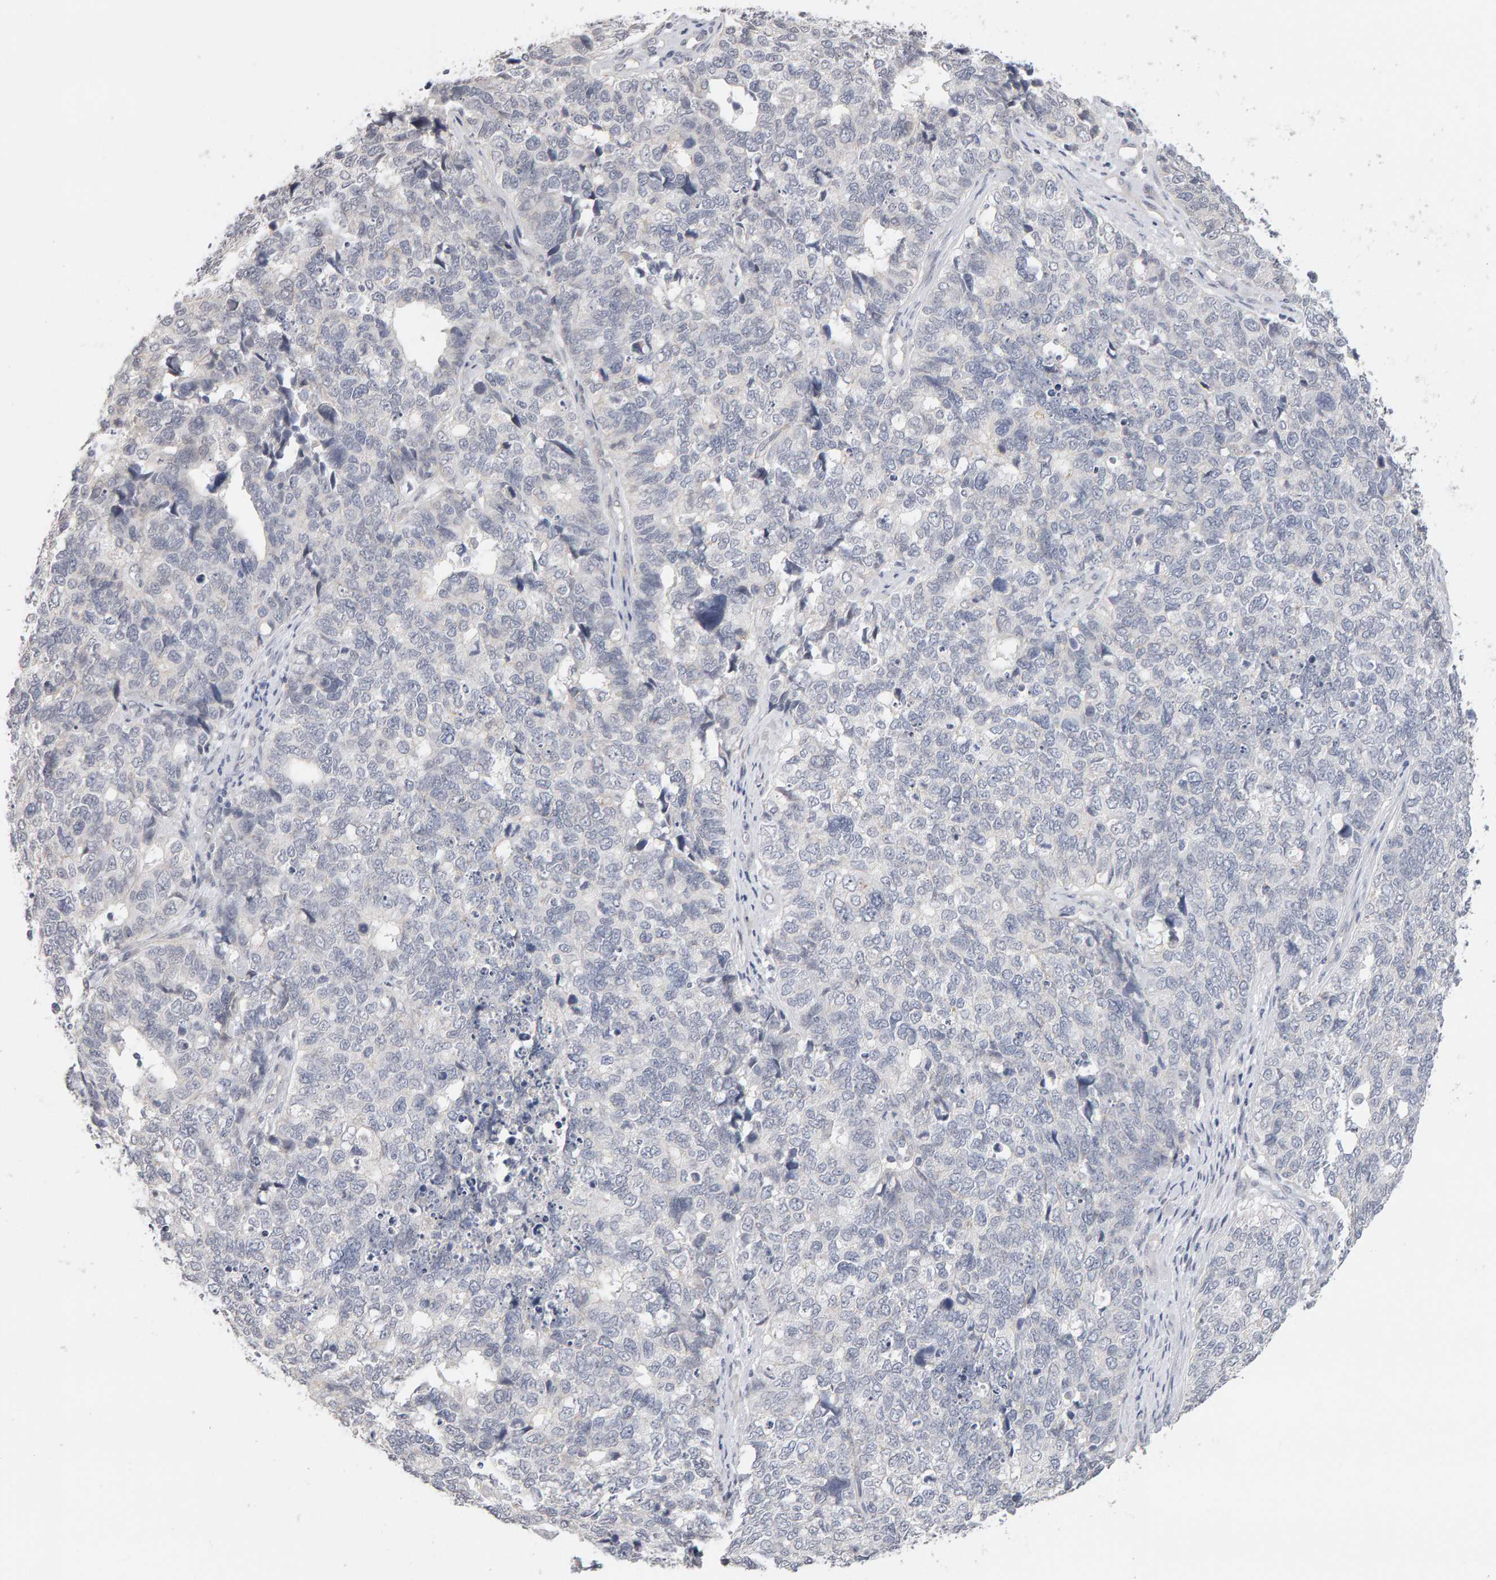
{"staining": {"intensity": "negative", "quantity": "none", "location": "none"}, "tissue": "cervical cancer", "cell_type": "Tumor cells", "image_type": "cancer", "snomed": [{"axis": "morphology", "description": "Squamous cell carcinoma, NOS"}, {"axis": "topography", "description": "Cervix"}], "caption": "High magnification brightfield microscopy of squamous cell carcinoma (cervical) stained with DAB (brown) and counterstained with hematoxylin (blue): tumor cells show no significant expression. (Brightfield microscopy of DAB immunohistochemistry at high magnification).", "gene": "HNF4A", "patient": {"sex": "female", "age": 63}}